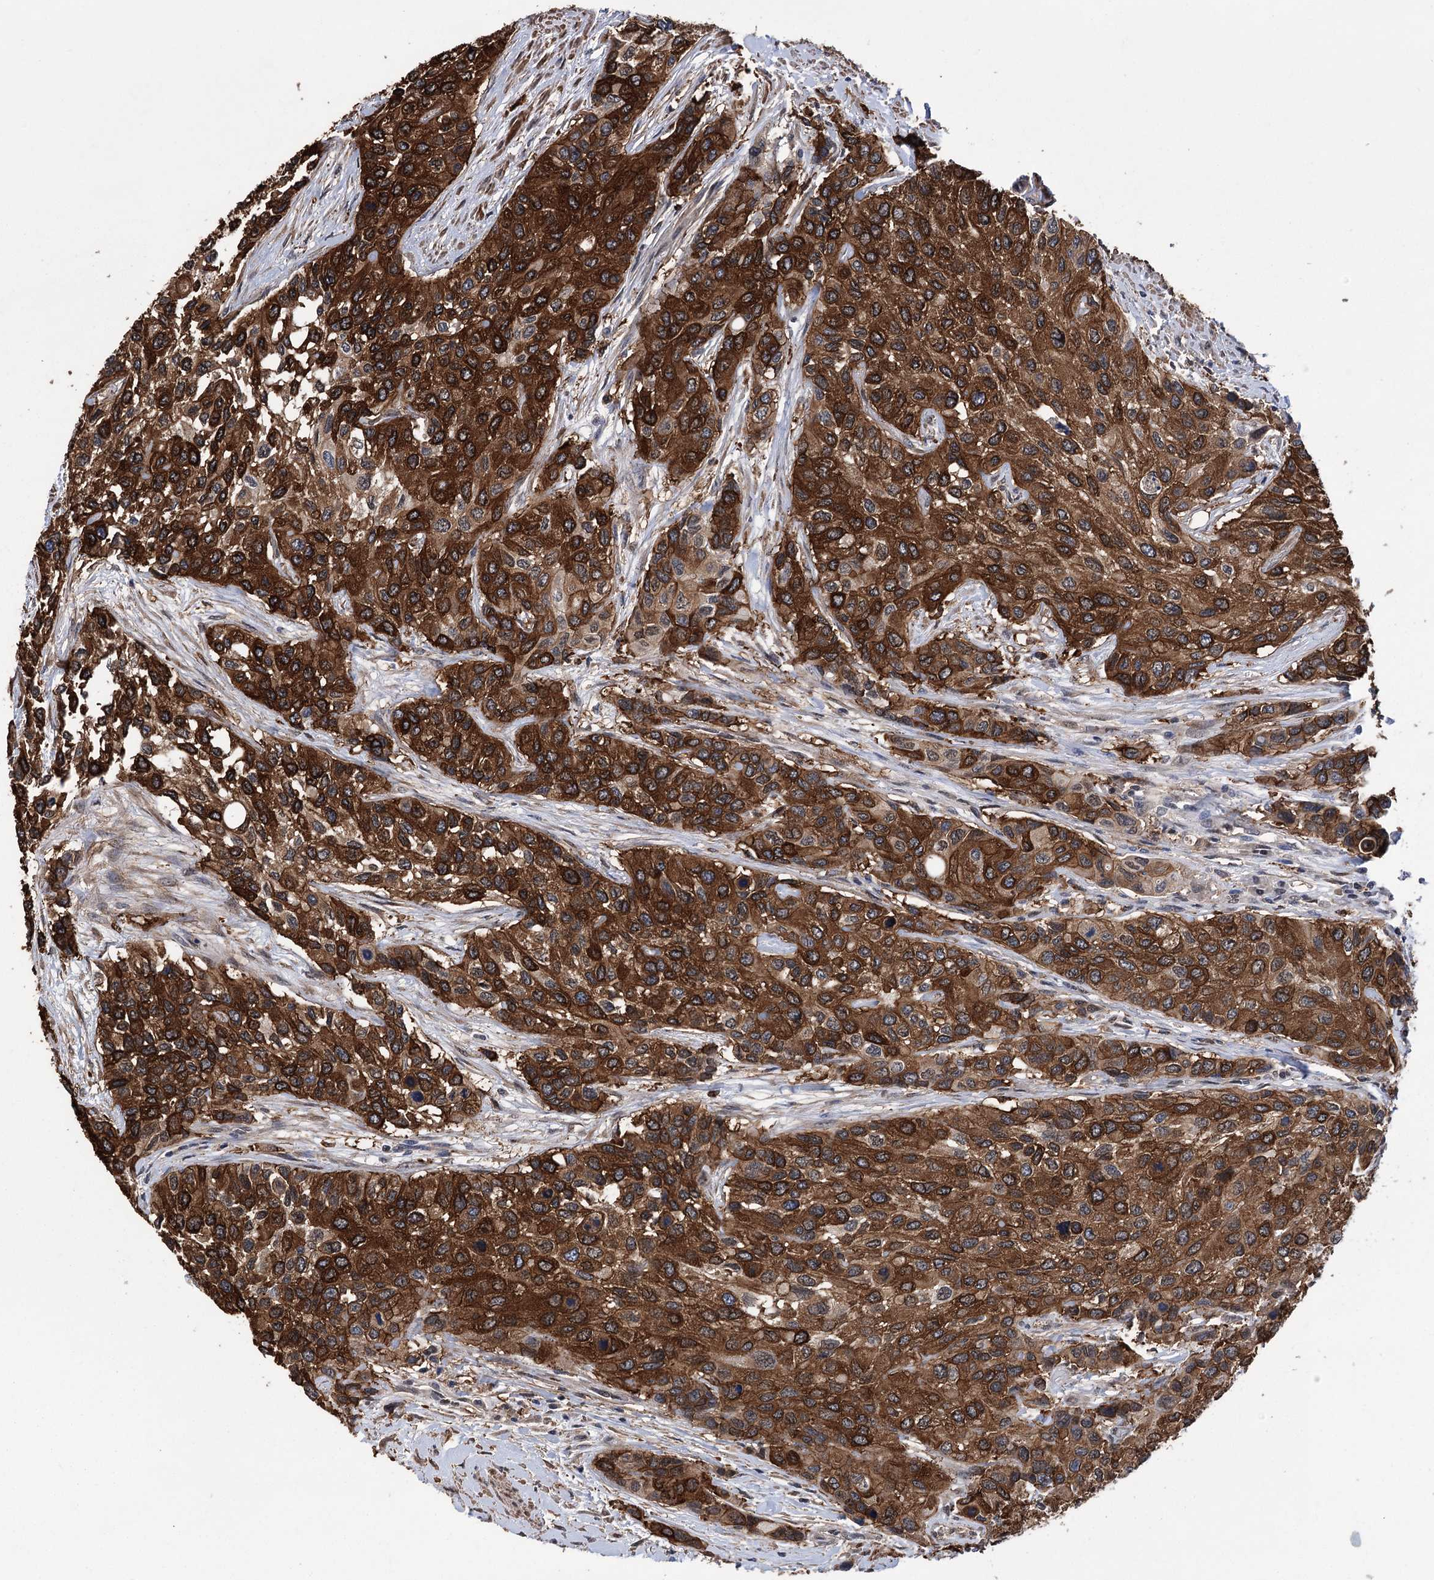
{"staining": {"intensity": "strong", "quantity": "25%-75%", "location": "cytoplasmic/membranous"}, "tissue": "urothelial cancer", "cell_type": "Tumor cells", "image_type": "cancer", "snomed": [{"axis": "morphology", "description": "Normal tissue, NOS"}, {"axis": "morphology", "description": "Urothelial carcinoma, High grade"}, {"axis": "topography", "description": "Vascular tissue"}, {"axis": "topography", "description": "Urinary bladder"}], "caption": "IHC photomicrograph of neoplastic tissue: human urothelial cancer stained using immunohistochemistry (IHC) reveals high levels of strong protein expression localized specifically in the cytoplasmic/membranous of tumor cells, appearing as a cytoplasmic/membranous brown color.", "gene": "DPP3", "patient": {"sex": "female", "age": 56}}